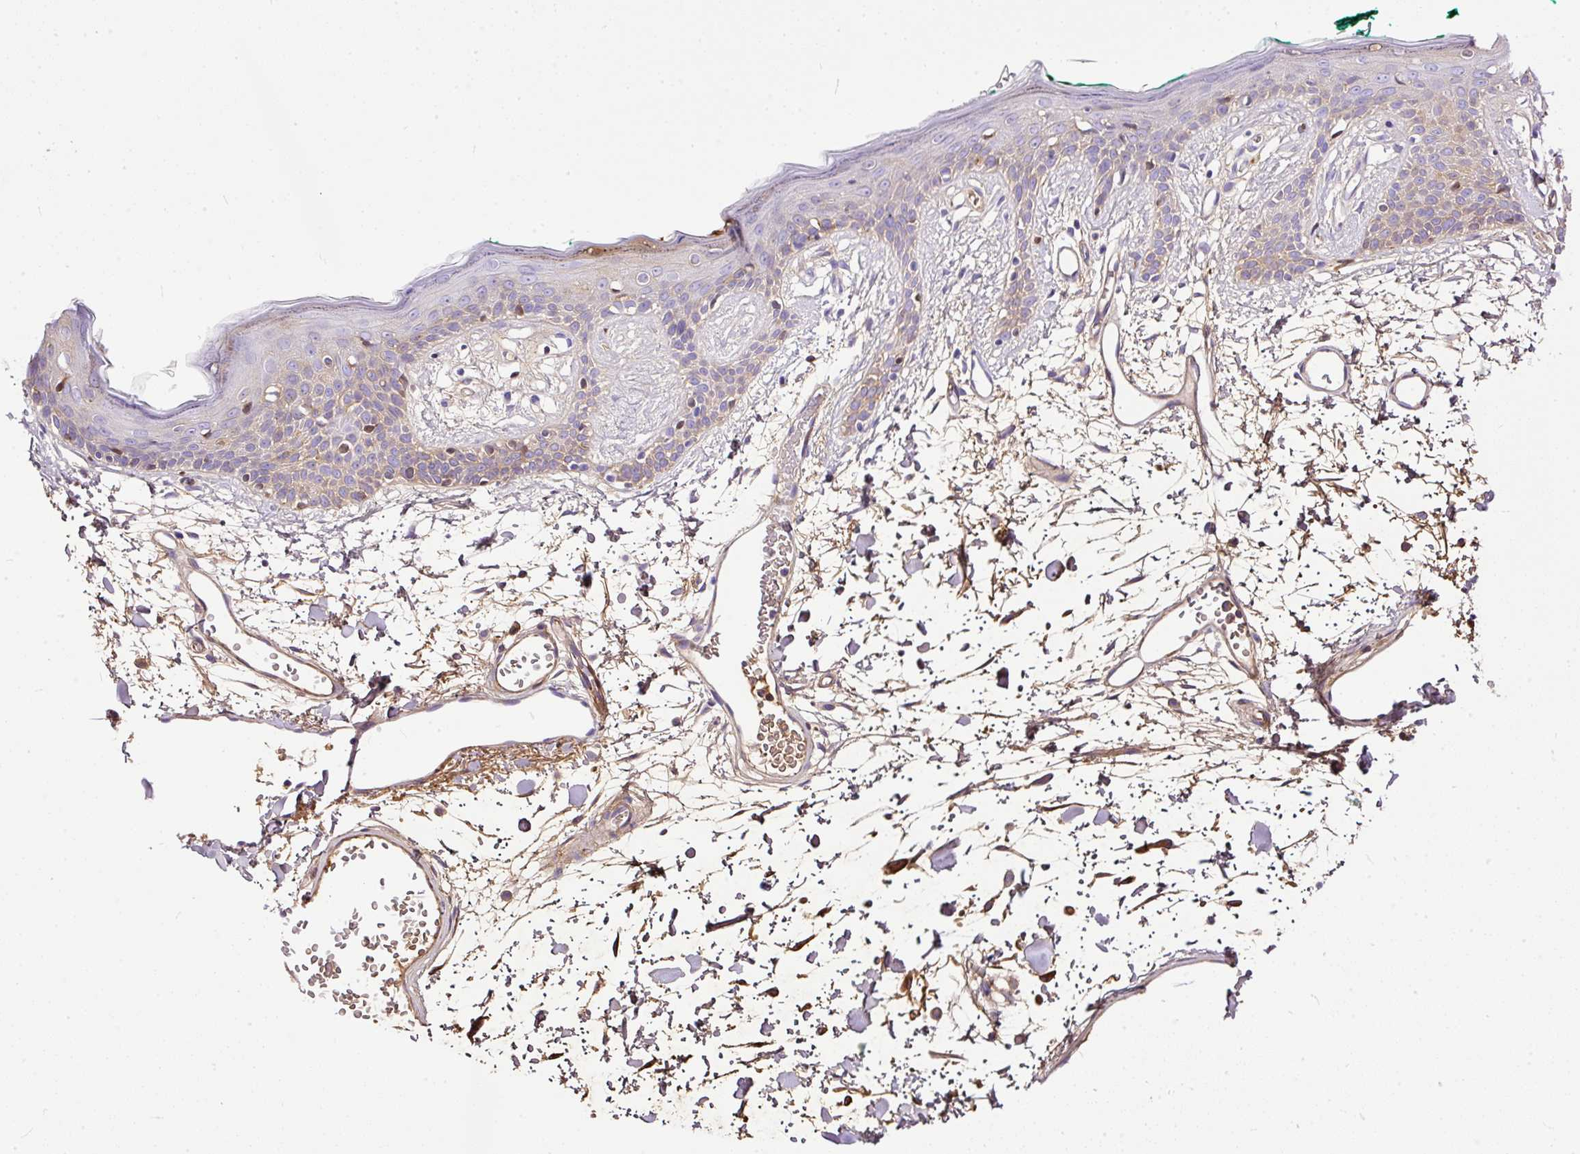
{"staining": {"intensity": "negative", "quantity": "none", "location": "none"}, "tissue": "skin", "cell_type": "Fibroblasts", "image_type": "normal", "snomed": [{"axis": "morphology", "description": "Normal tissue, NOS"}, {"axis": "topography", "description": "Skin"}], "caption": "This is an immunohistochemistry (IHC) image of normal skin. There is no expression in fibroblasts.", "gene": "CLEC3B", "patient": {"sex": "male", "age": 79}}